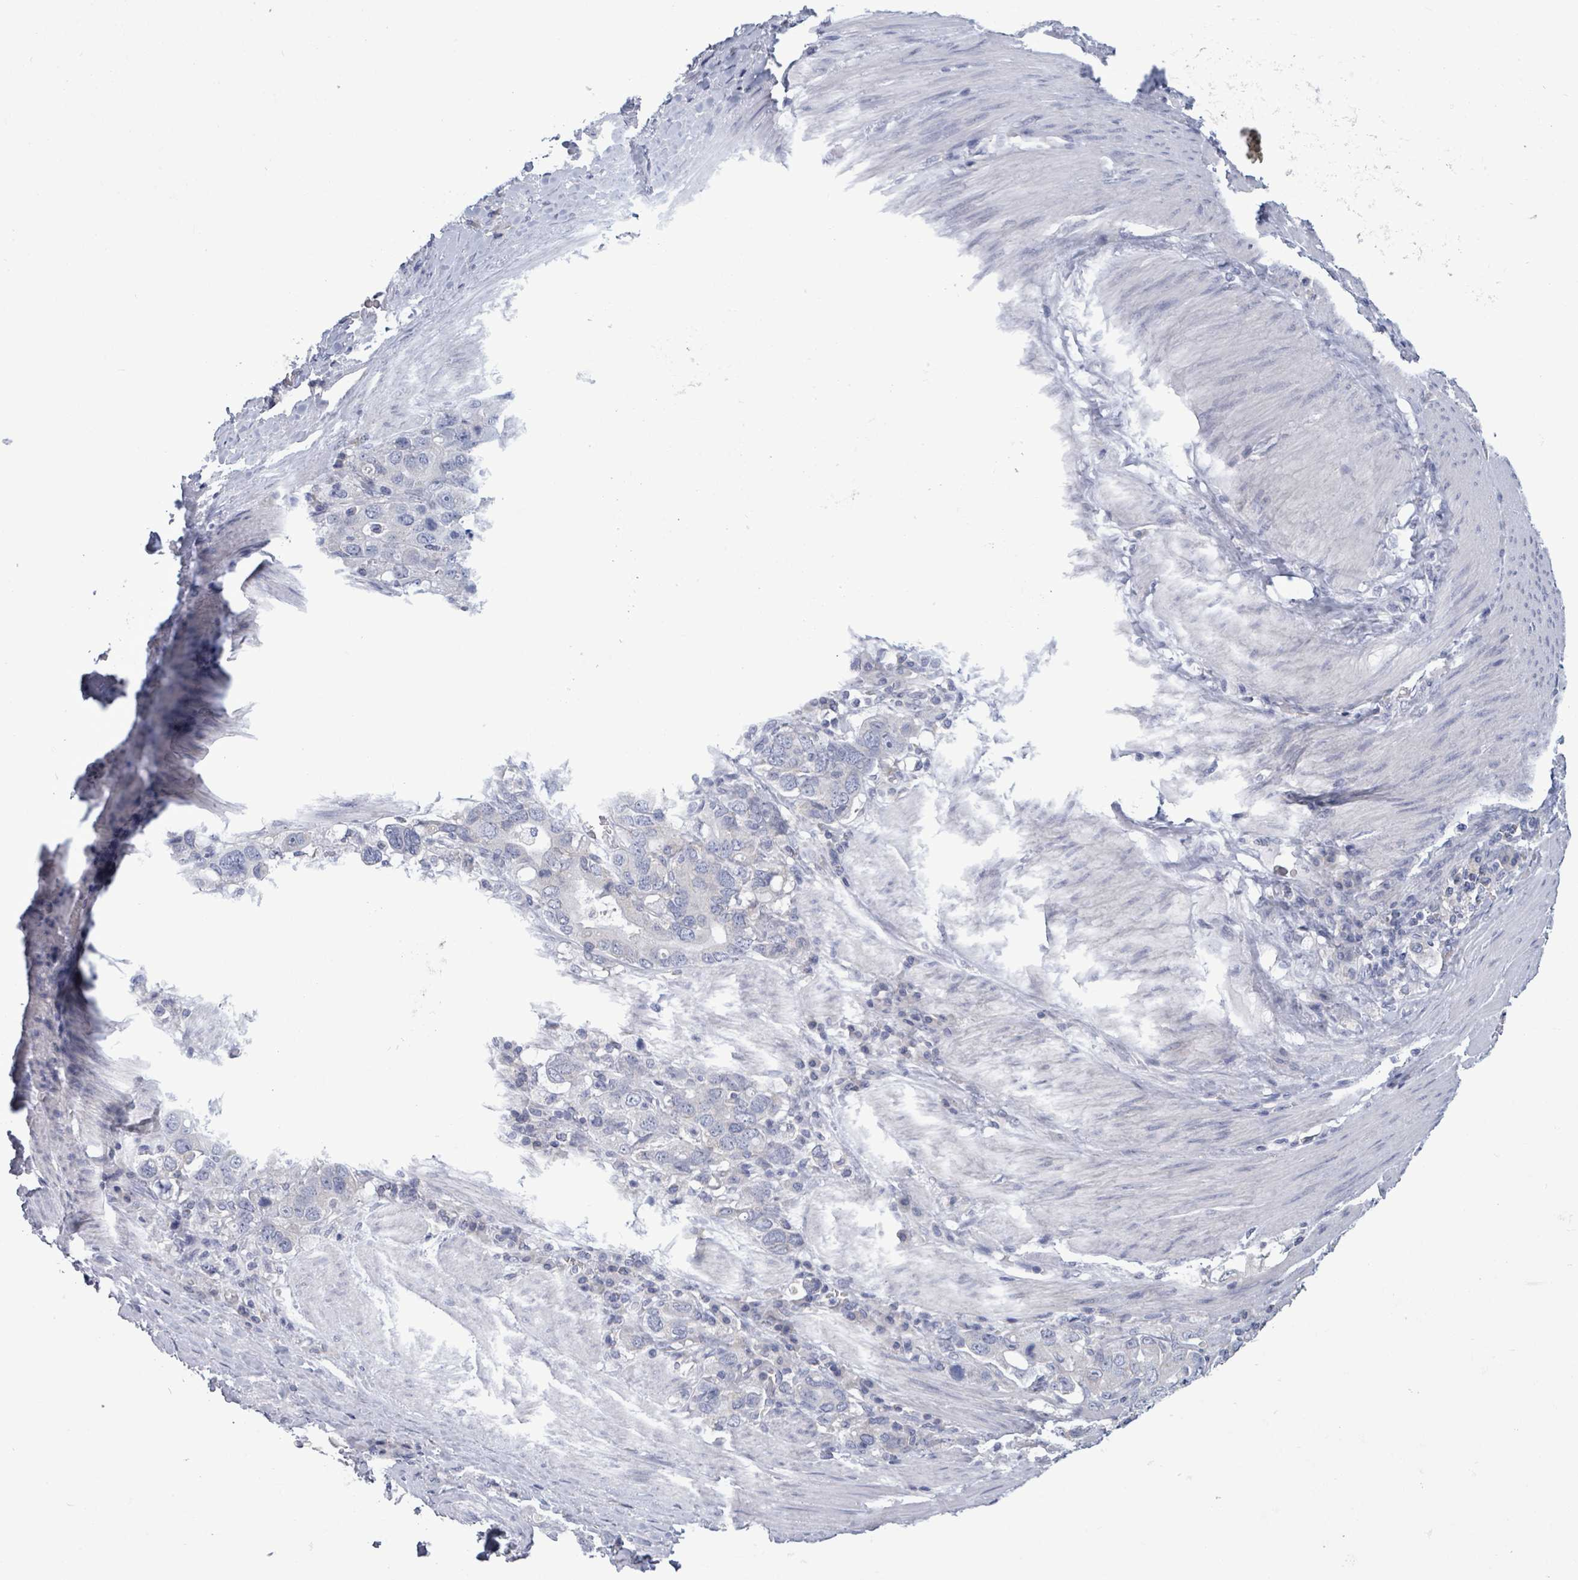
{"staining": {"intensity": "negative", "quantity": "none", "location": "none"}, "tissue": "stomach cancer", "cell_type": "Tumor cells", "image_type": "cancer", "snomed": [{"axis": "morphology", "description": "Adenocarcinoma, NOS"}, {"axis": "topography", "description": "Stomach, upper"}, {"axis": "topography", "description": "Stomach"}], "caption": "DAB immunohistochemical staining of adenocarcinoma (stomach) displays no significant positivity in tumor cells.", "gene": "BSG", "patient": {"sex": "male", "age": 62}}